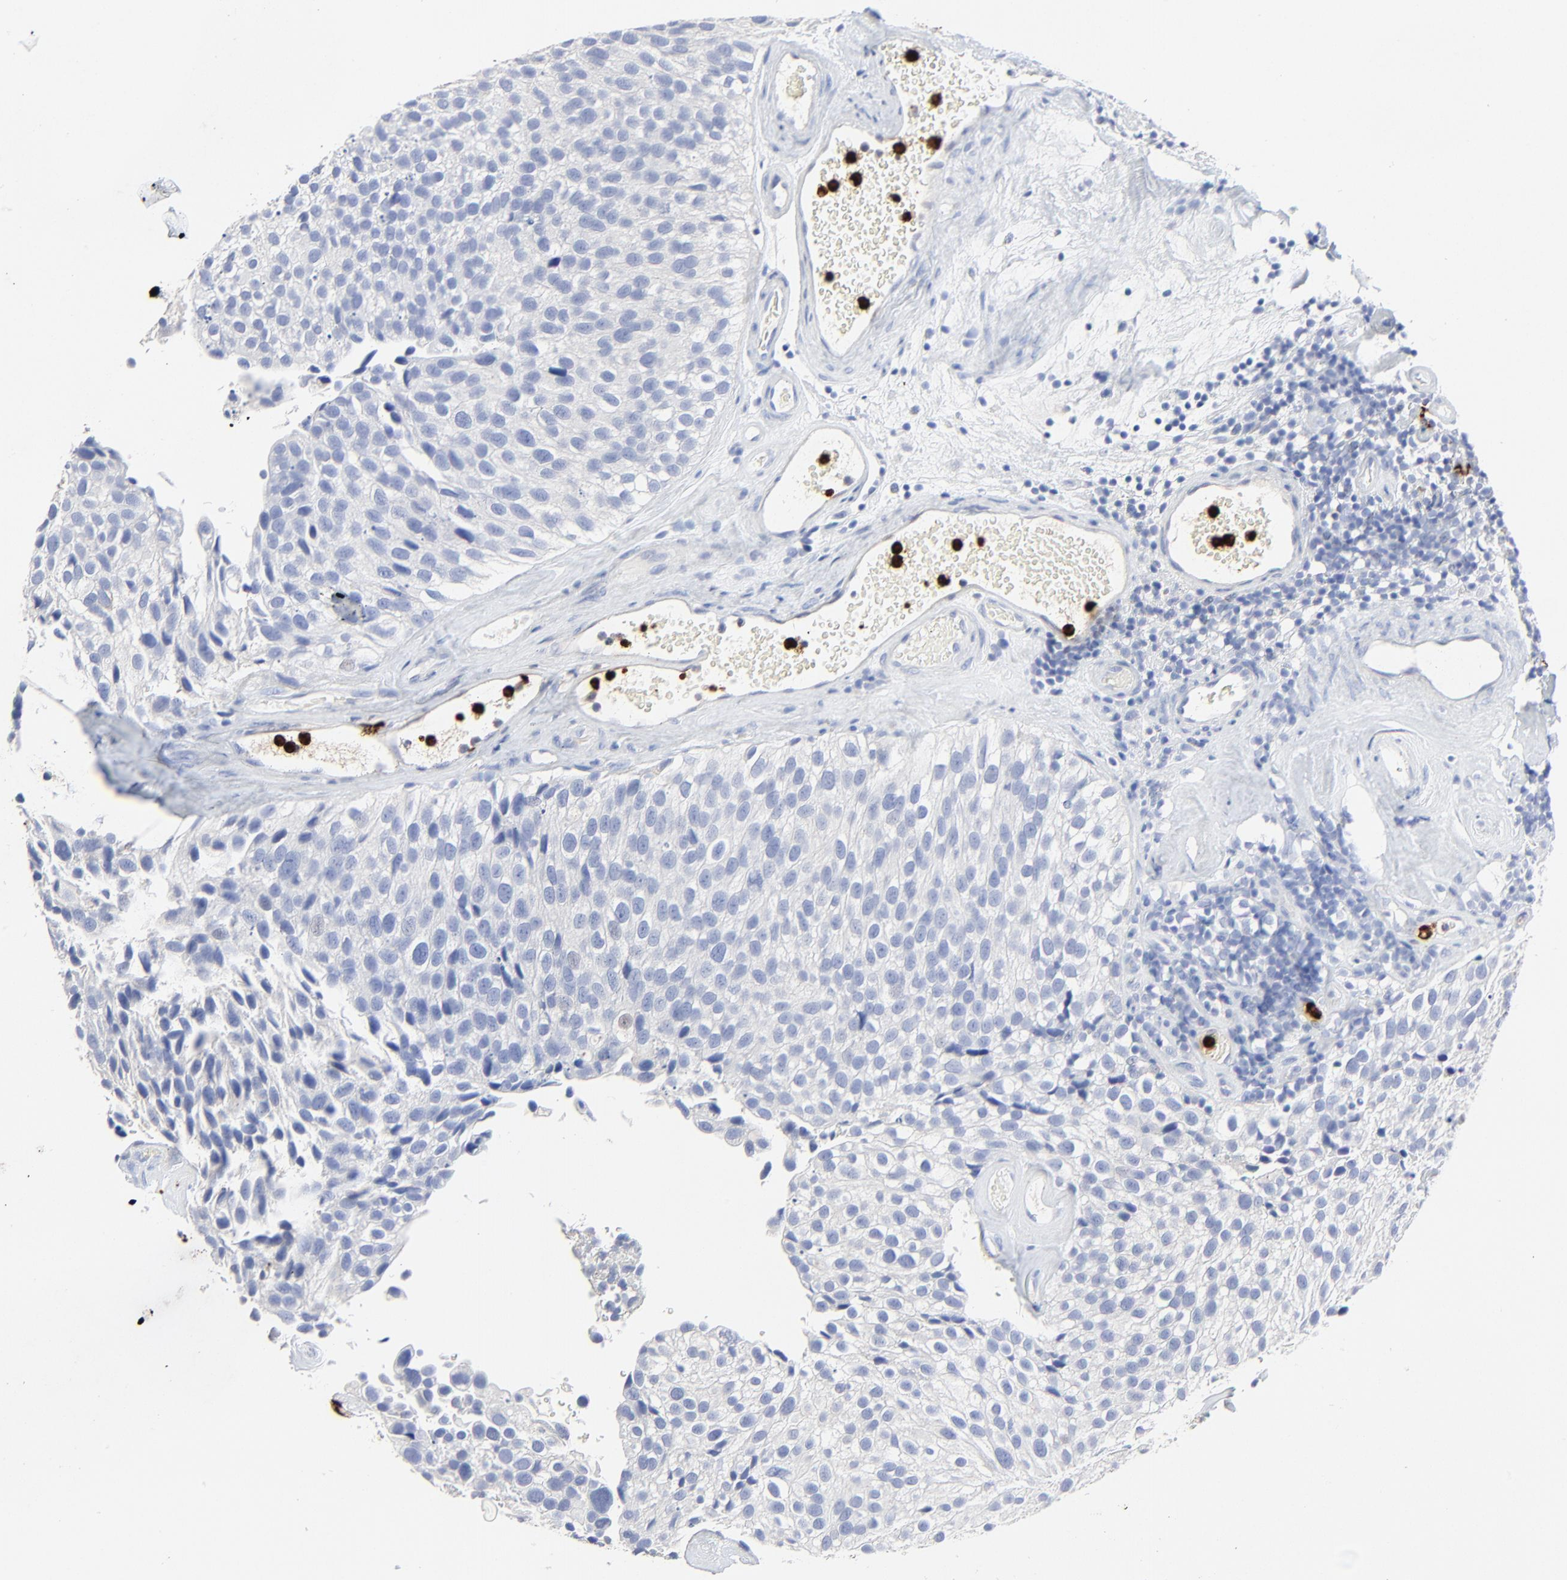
{"staining": {"intensity": "negative", "quantity": "none", "location": "none"}, "tissue": "urothelial cancer", "cell_type": "Tumor cells", "image_type": "cancer", "snomed": [{"axis": "morphology", "description": "Urothelial carcinoma, High grade"}, {"axis": "topography", "description": "Urinary bladder"}], "caption": "Immunohistochemistry (IHC) photomicrograph of human high-grade urothelial carcinoma stained for a protein (brown), which shows no positivity in tumor cells. The staining is performed using DAB brown chromogen with nuclei counter-stained in using hematoxylin.", "gene": "LCN2", "patient": {"sex": "male", "age": 72}}